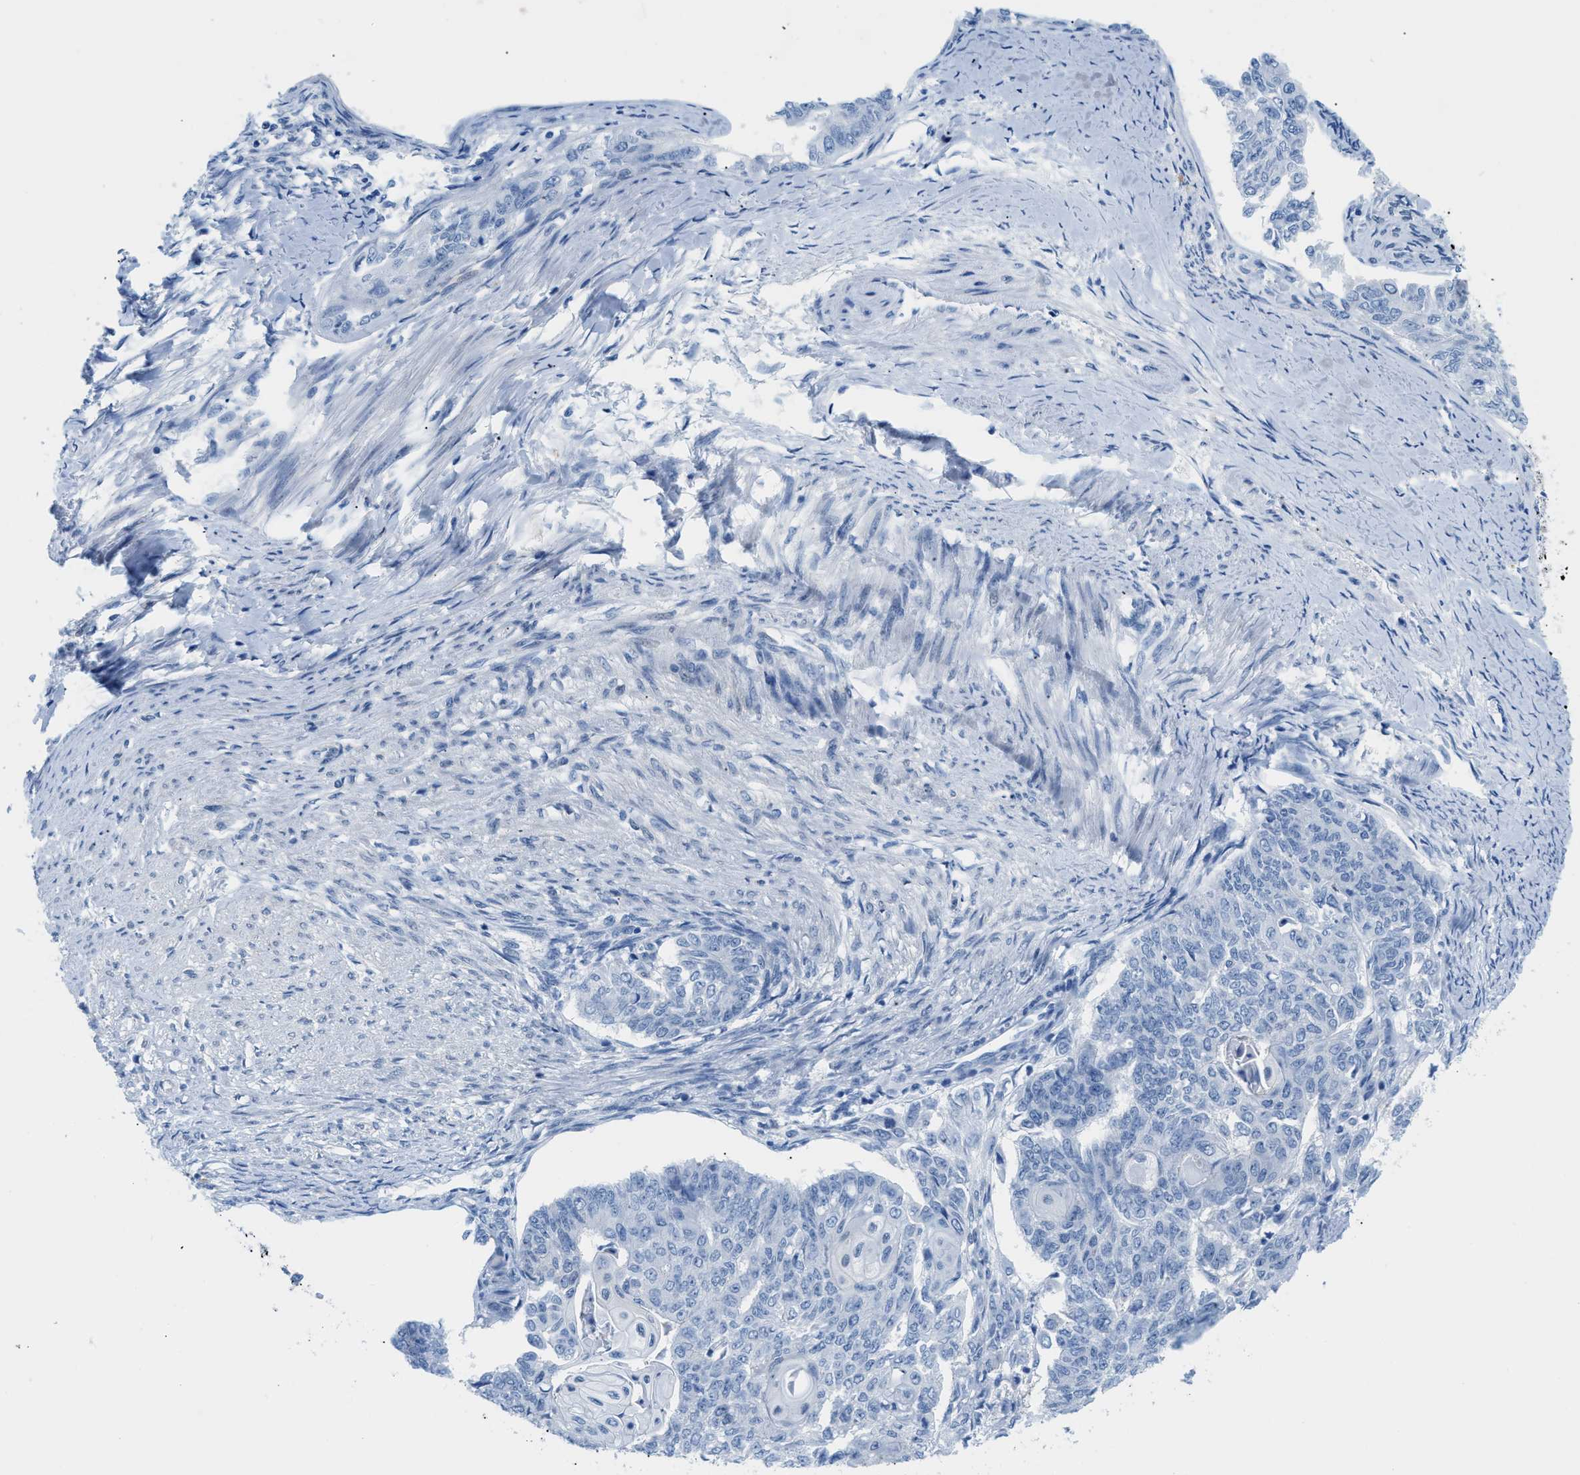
{"staining": {"intensity": "negative", "quantity": "none", "location": "none"}, "tissue": "endometrial cancer", "cell_type": "Tumor cells", "image_type": "cancer", "snomed": [{"axis": "morphology", "description": "Adenocarcinoma, NOS"}, {"axis": "topography", "description": "Endometrium"}], "caption": "This is a micrograph of immunohistochemistry (IHC) staining of adenocarcinoma (endometrial), which shows no expression in tumor cells.", "gene": "FDCSP", "patient": {"sex": "female", "age": 32}}